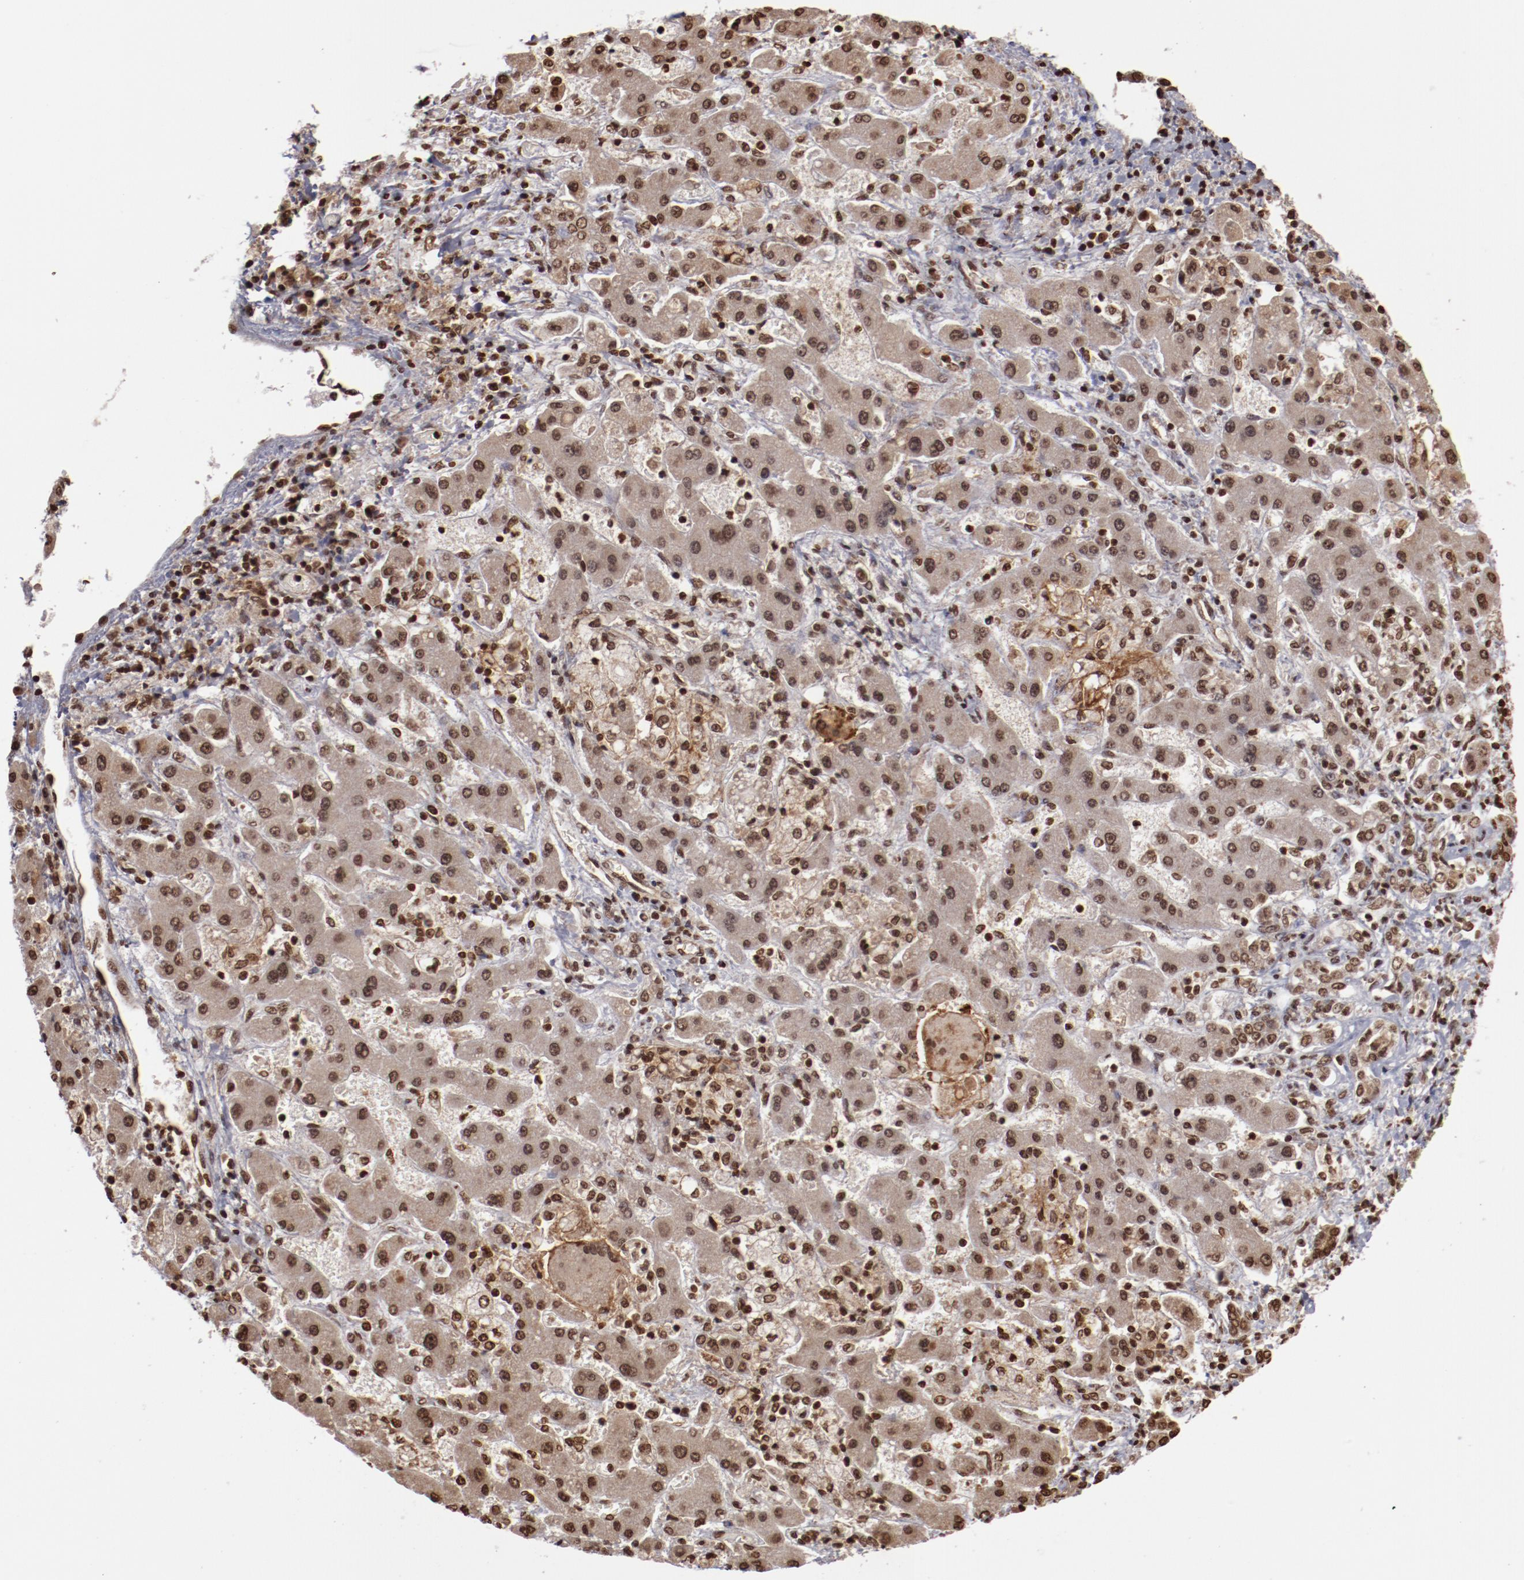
{"staining": {"intensity": "moderate", "quantity": ">75%", "location": "nuclear"}, "tissue": "liver cancer", "cell_type": "Tumor cells", "image_type": "cancer", "snomed": [{"axis": "morphology", "description": "Cholangiocarcinoma"}, {"axis": "topography", "description": "Liver"}], "caption": "A histopathology image showing moderate nuclear expression in about >75% of tumor cells in liver cholangiocarcinoma, as visualized by brown immunohistochemical staining.", "gene": "ABL2", "patient": {"sex": "male", "age": 50}}